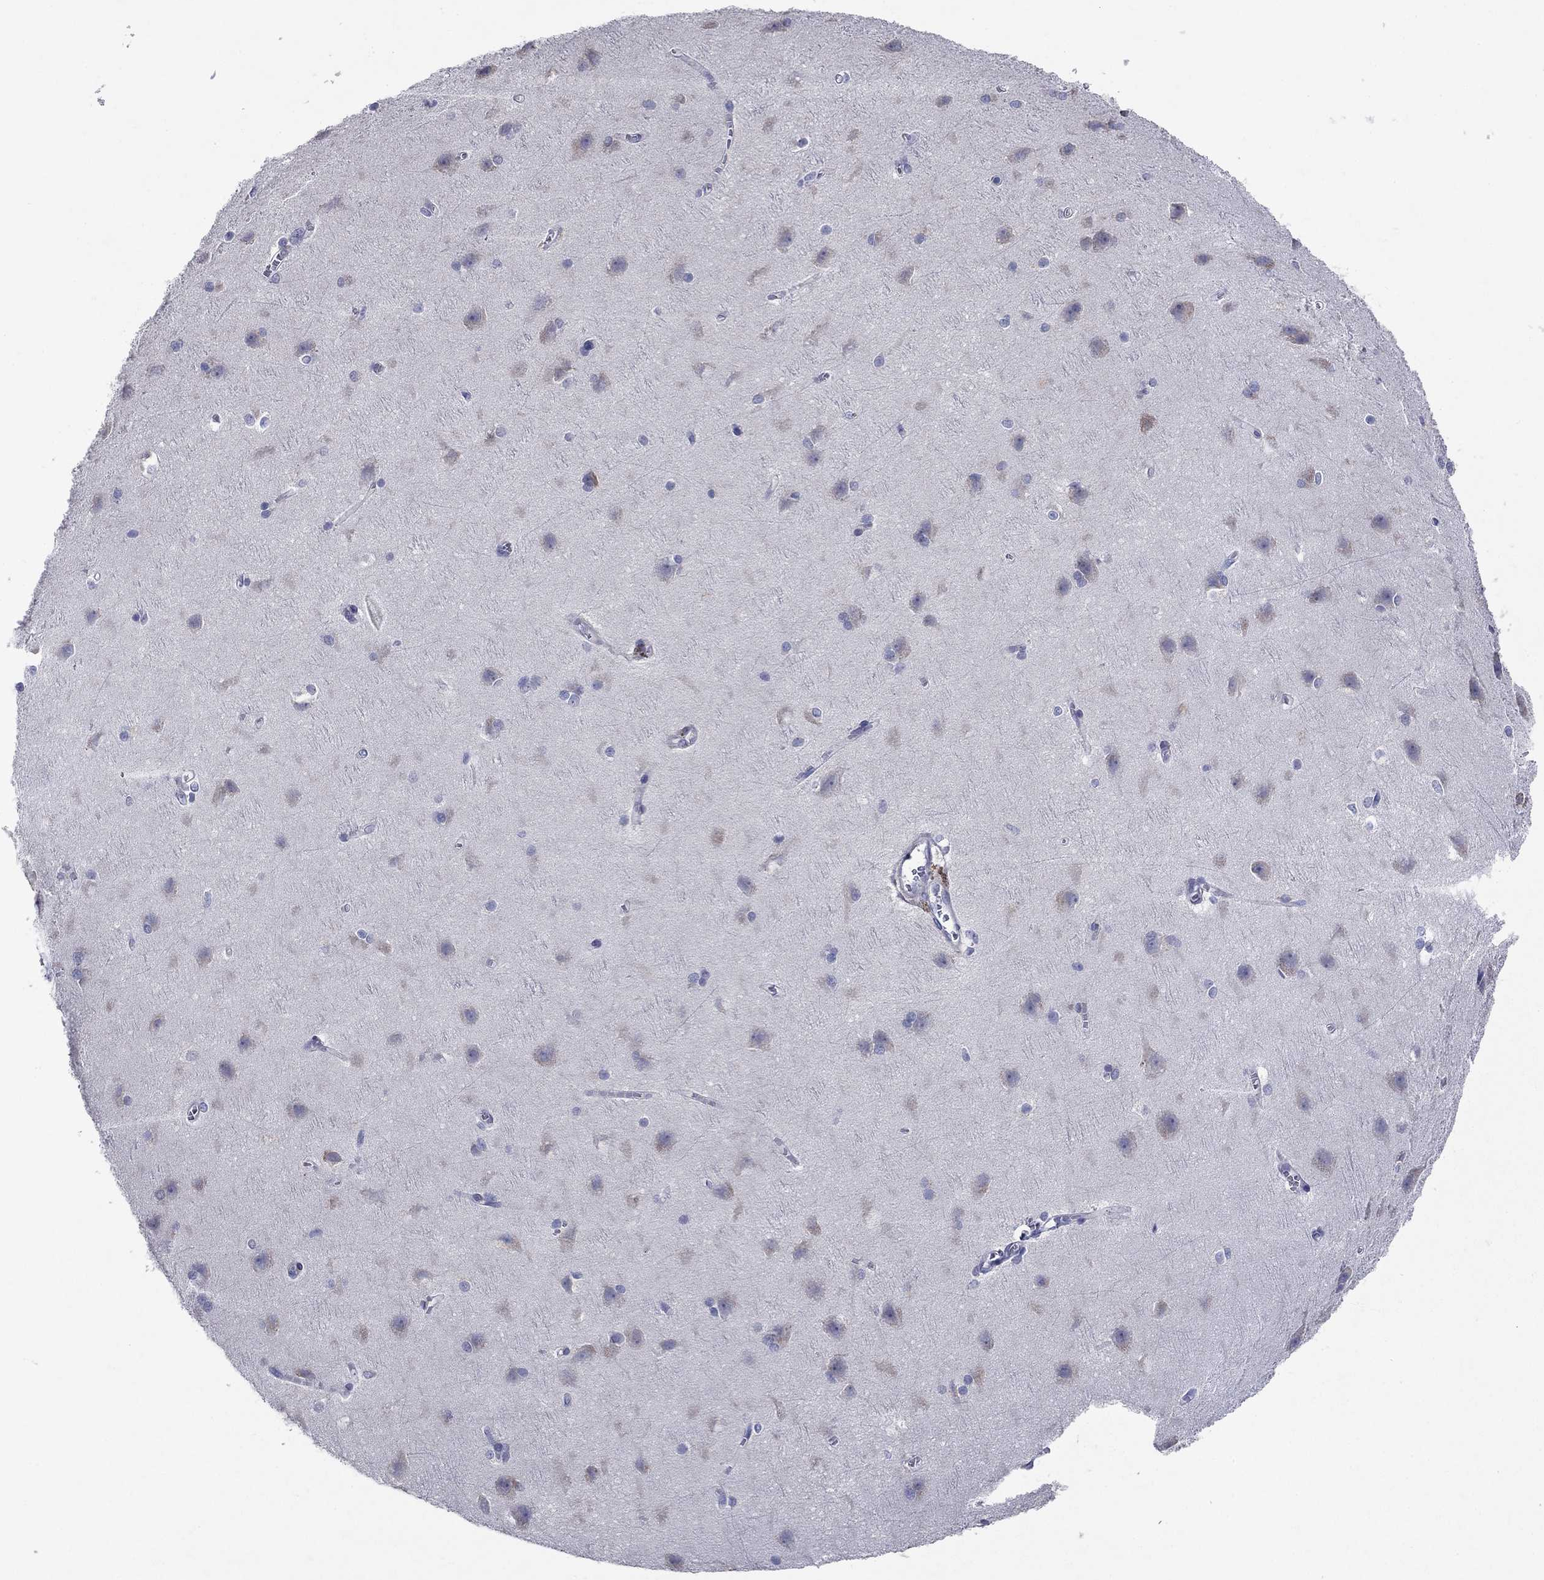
{"staining": {"intensity": "negative", "quantity": "none", "location": "none"}, "tissue": "cerebral cortex", "cell_type": "Endothelial cells", "image_type": "normal", "snomed": [{"axis": "morphology", "description": "Normal tissue, NOS"}, {"axis": "topography", "description": "Cerebral cortex"}], "caption": "Immunohistochemistry image of benign cerebral cortex: cerebral cortex stained with DAB exhibits no significant protein staining in endothelial cells. (DAB immunohistochemistry visualized using brightfield microscopy, high magnification).", "gene": "SULT2B1", "patient": {"sex": "male", "age": 37}}